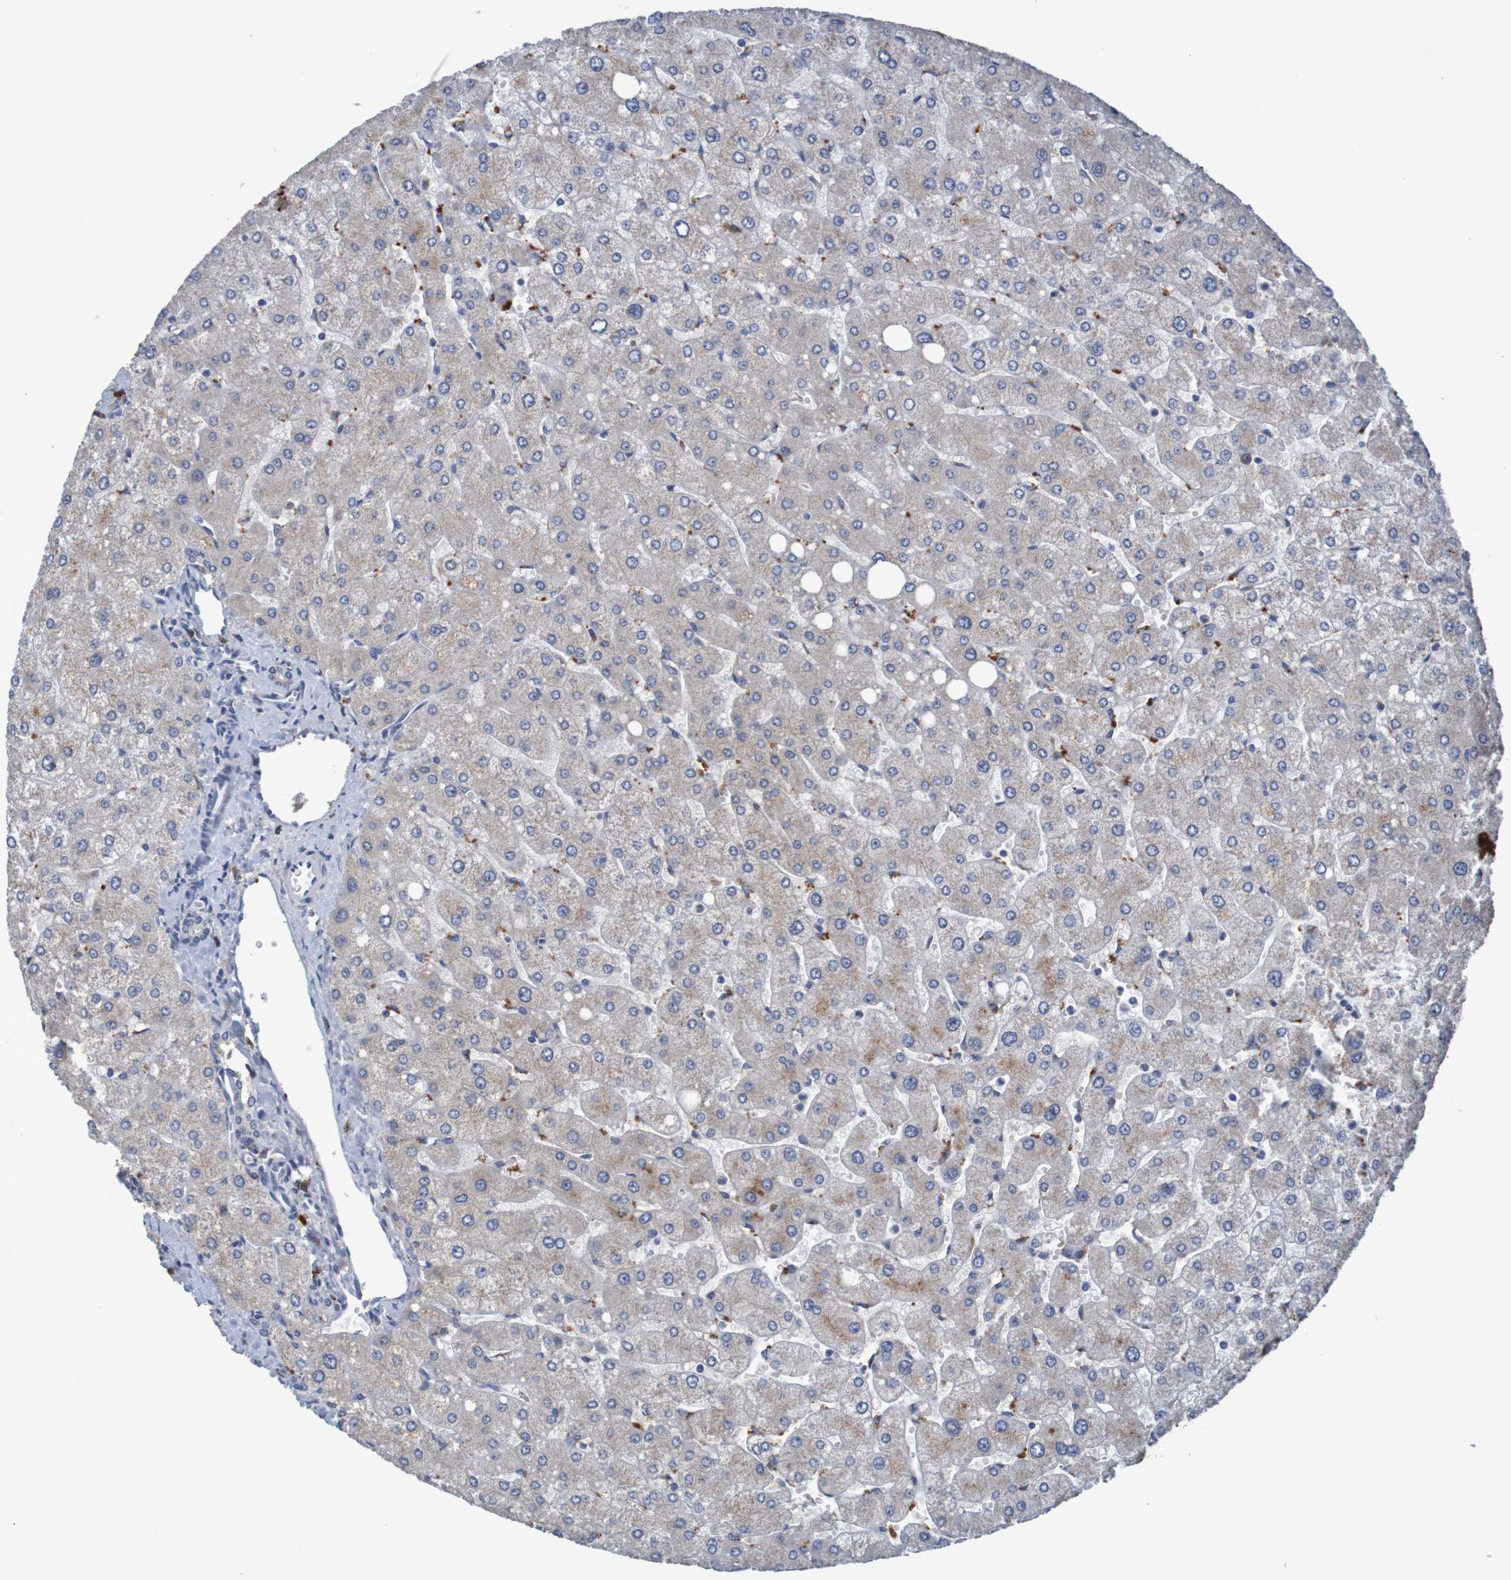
{"staining": {"intensity": "weak", "quantity": "<25%", "location": "cytoplasmic/membranous"}, "tissue": "liver", "cell_type": "Cholangiocytes", "image_type": "normal", "snomed": [{"axis": "morphology", "description": "Normal tissue, NOS"}, {"axis": "topography", "description": "Liver"}], "caption": "Normal liver was stained to show a protein in brown. There is no significant staining in cholangiocytes.", "gene": "LTA", "patient": {"sex": "male", "age": 55}}